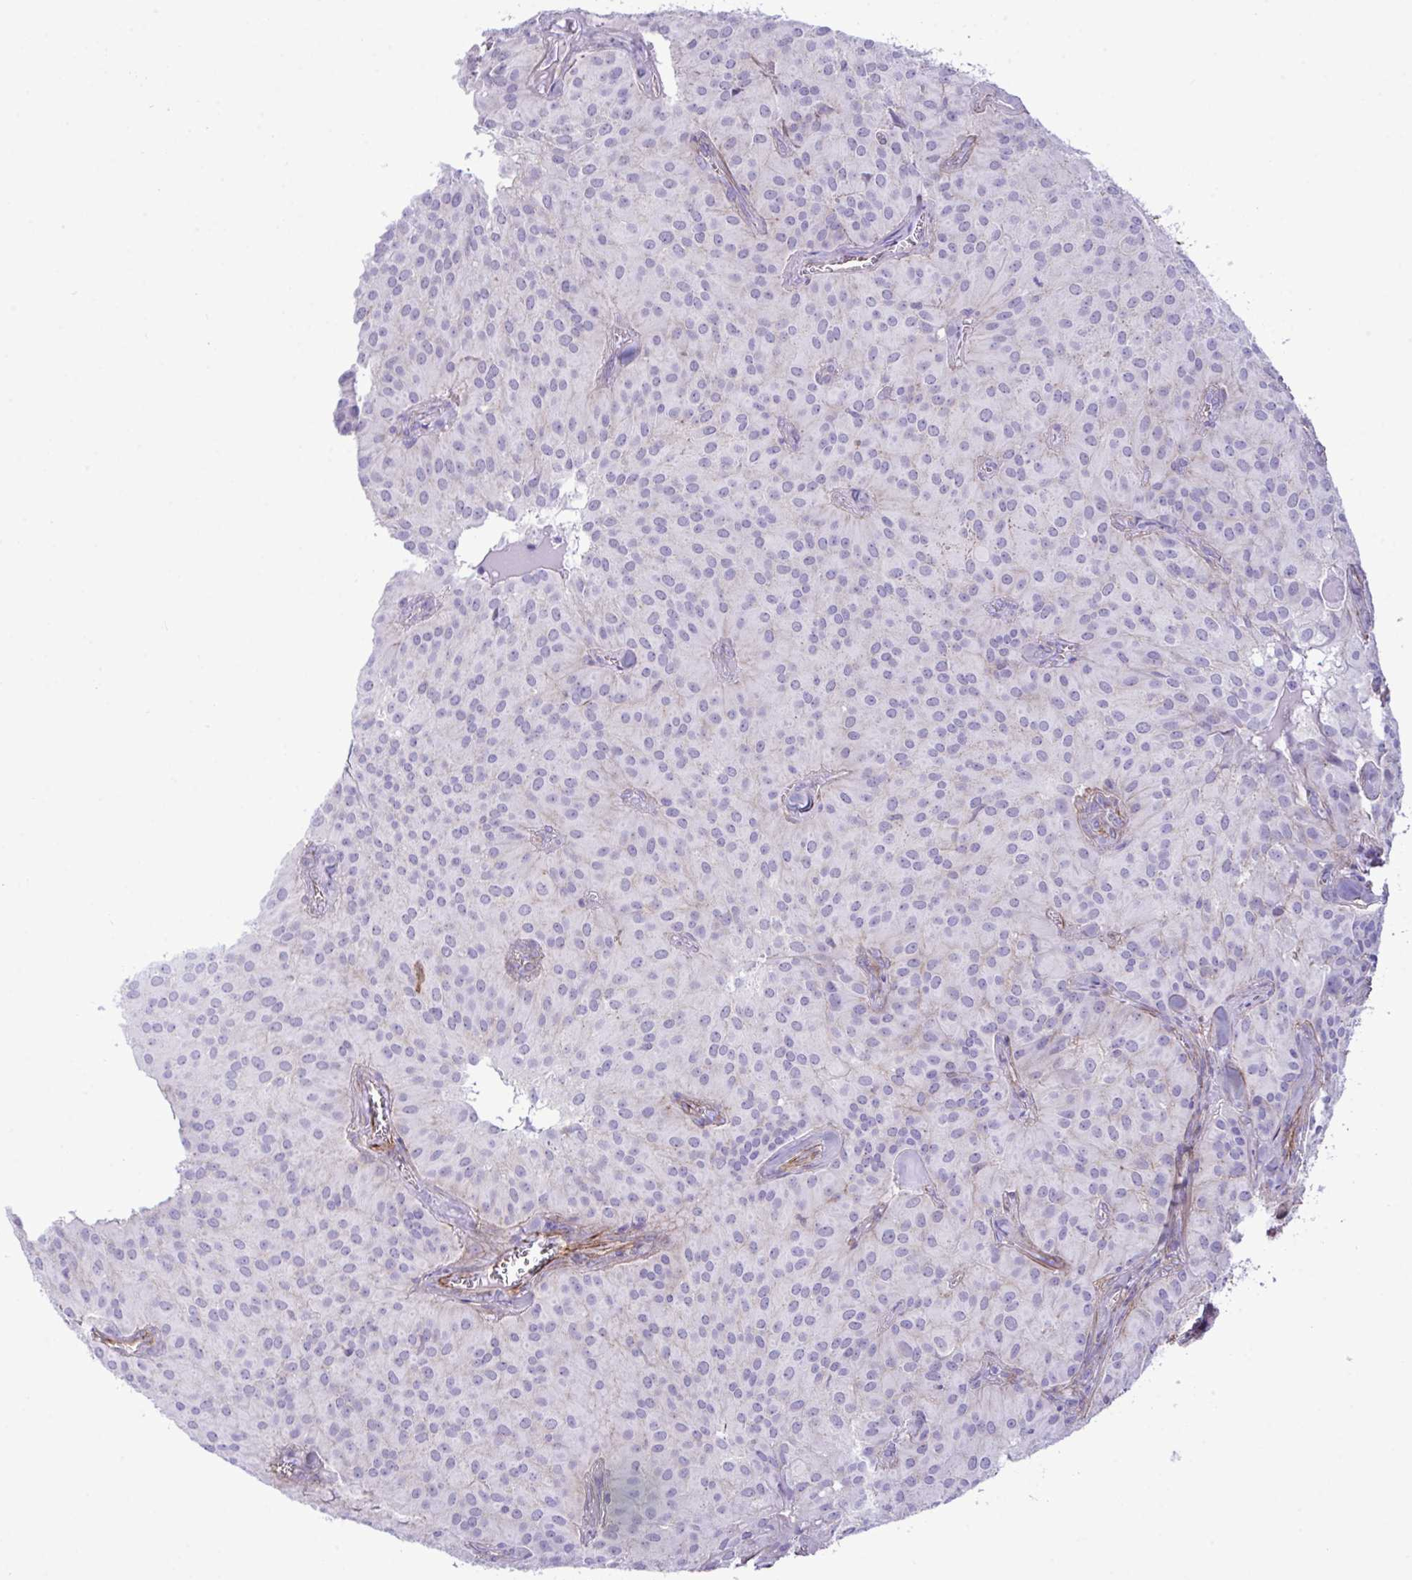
{"staining": {"intensity": "negative", "quantity": "none", "location": "none"}, "tissue": "glioma", "cell_type": "Tumor cells", "image_type": "cancer", "snomed": [{"axis": "morphology", "description": "Glioma, malignant, Low grade"}, {"axis": "topography", "description": "Brain"}], "caption": "IHC micrograph of glioma stained for a protein (brown), which shows no positivity in tumor cells.", "gene": "SYNPO2L", "patient": {"sex": "male", "age": 42}}